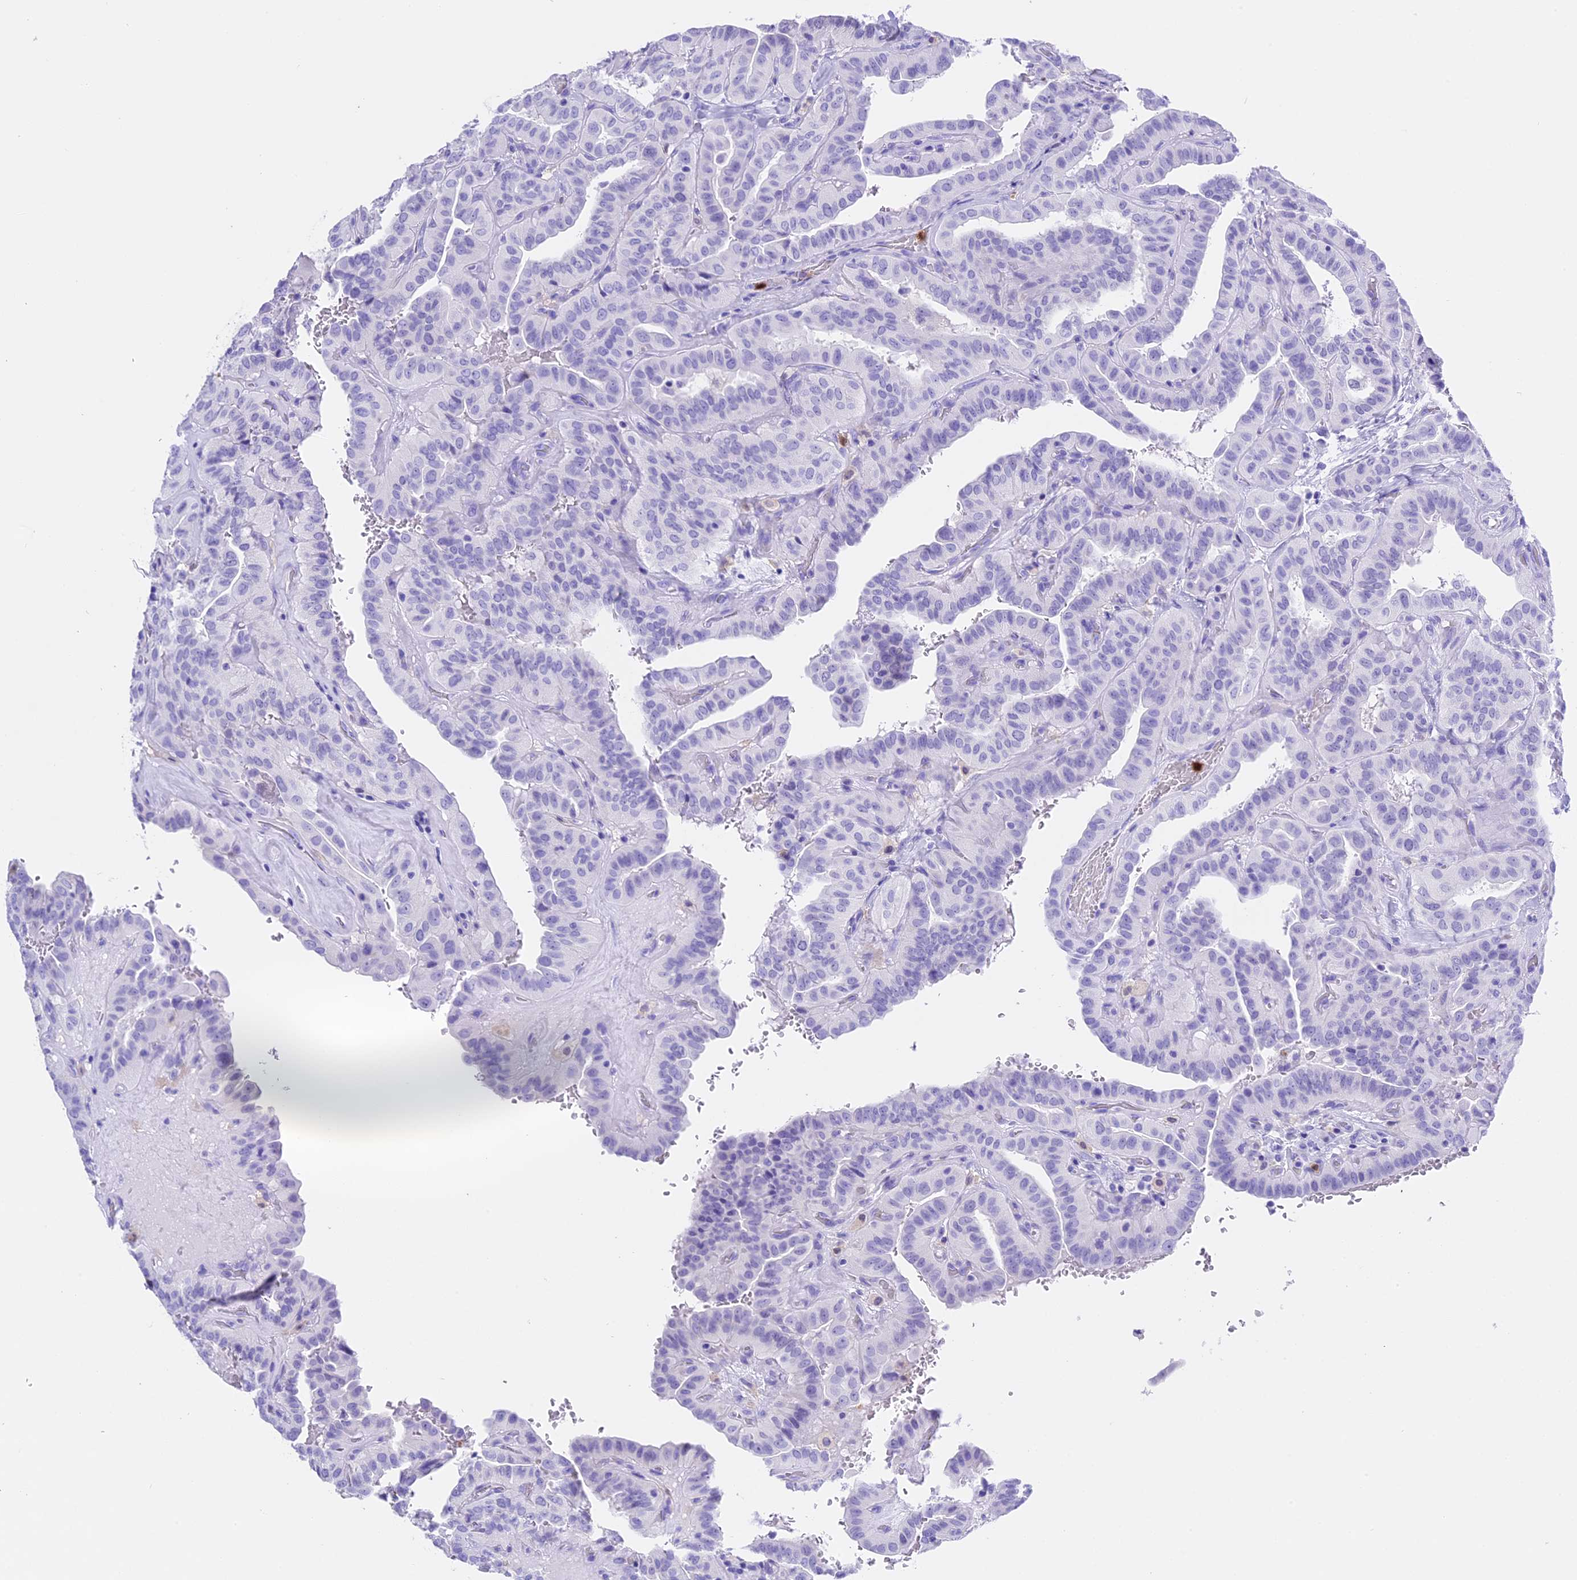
{"staining": {"intensity": "negative", "quantity": "none", "location": "none"}, "tissue": "thyroid cancer", "cell_type": "Tumor cells", "image_type": "cancer", "snomed": [{"axis": "morphology", "description": "Papillary adenocarcinoma, NOS"}, {"axis": "topography", "description": "Thyroid gland"}], "caption": "Immunohistochemical staining of human papillary adenocarcinoma (thyroid) displays no significant positivity in tumor cells. The staining is performed using DAB brown chromogen with nuclei counter-stained in using hematoxylin.", "gene": "CLC", "patient": {"sex": "male", "age": 77}}